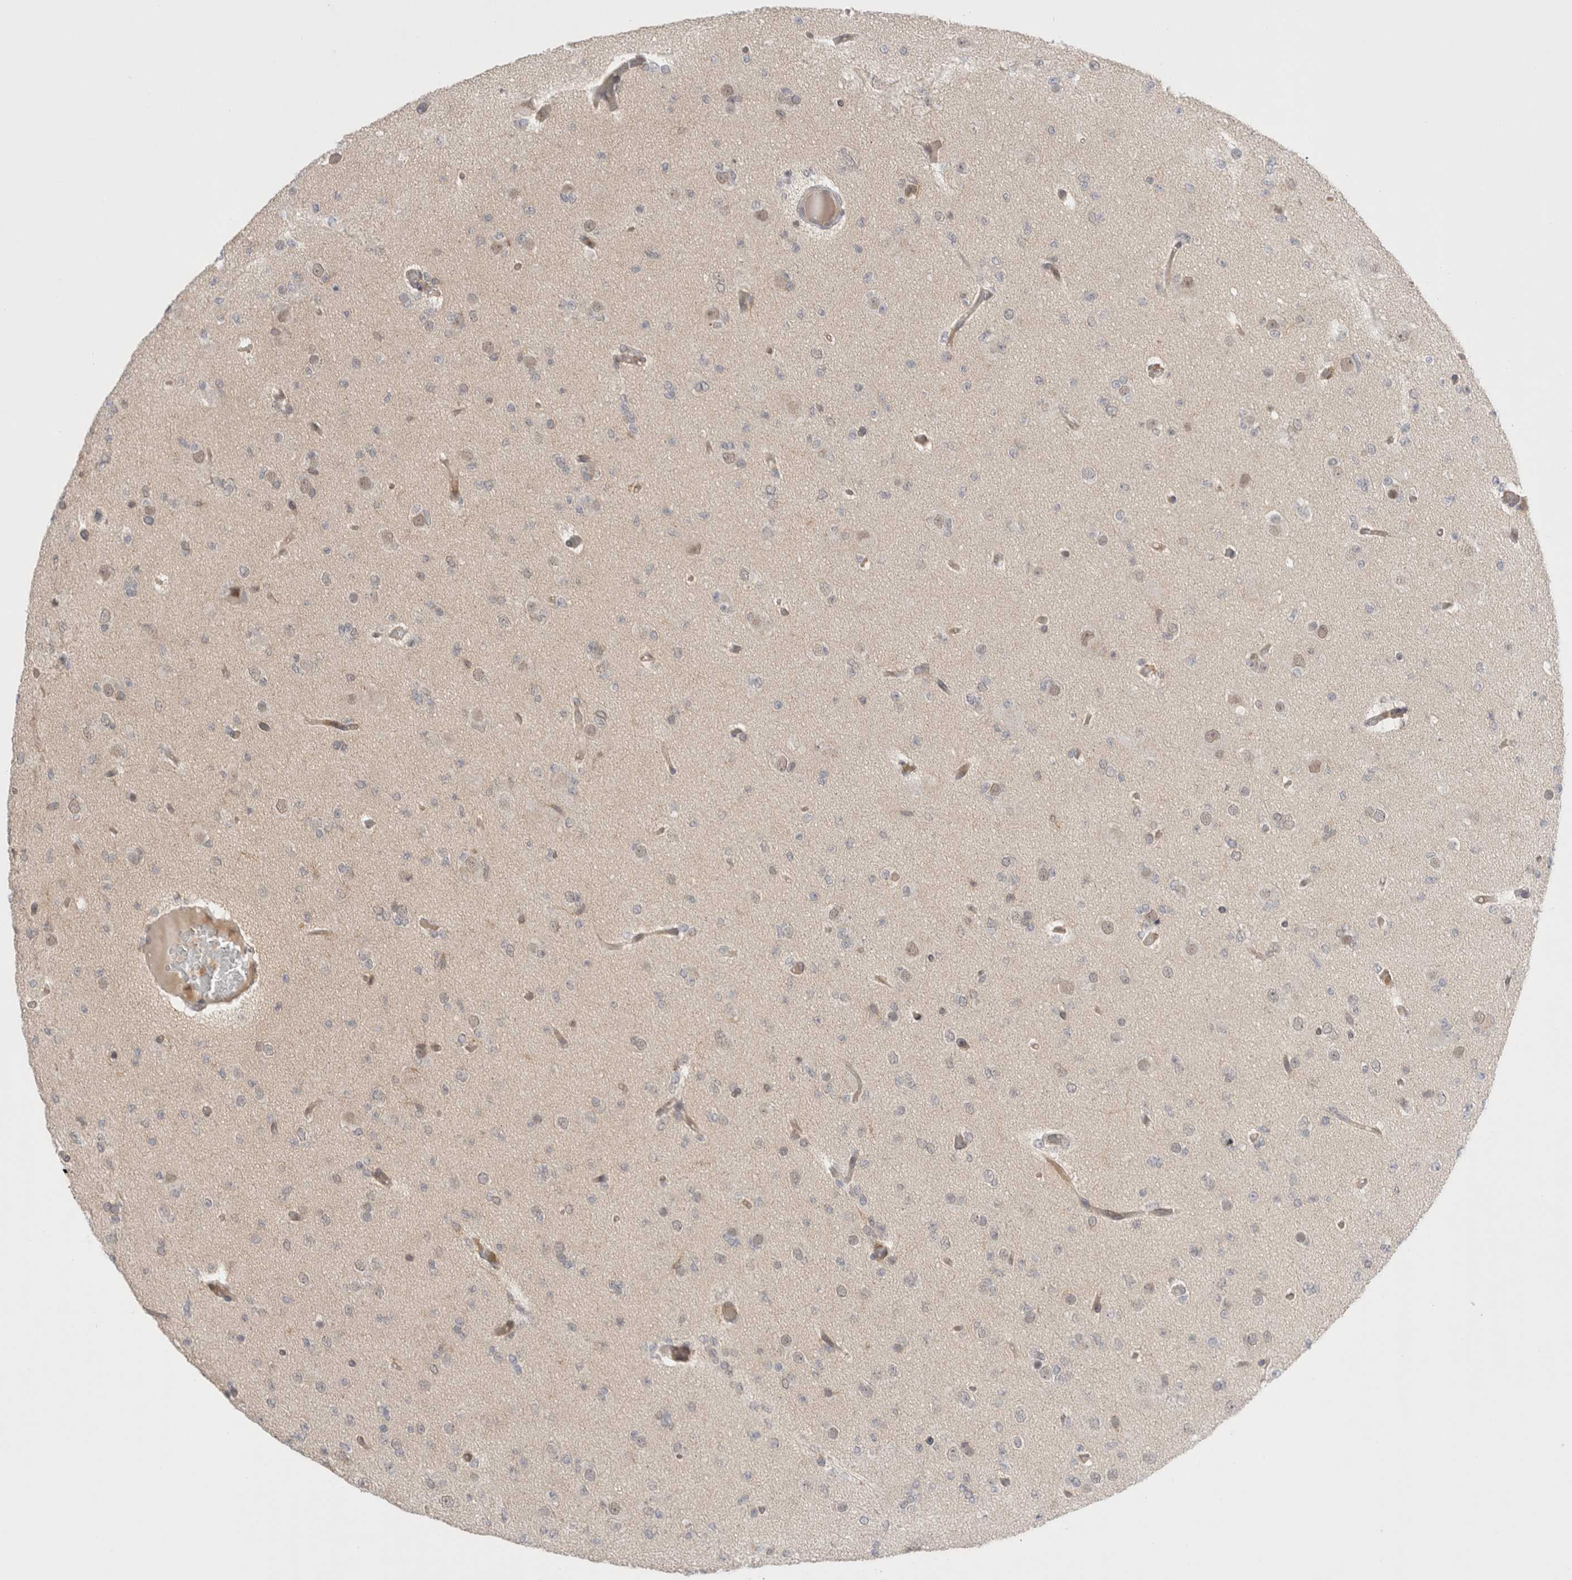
{"staining": {"intensity": "negative", "quantity": "none", "location": "none"}, "tissue": "glioma", "cell_type": "Tumor cells", "image_type": "cancer", "snomed": [{"axis": "morphology", "description": "Glioma, malignant, Low grade"}, {"axis": "topography", "description": "Brain"}], "caption": "High magnification brightfield microscopy of malignant low-grade glioma stained with DAB (3,3'-diaminobenzidine) (brown) and counterstained with hematoxylin (blue): tumor cells show no significant positivity.", "gene": "NFKB1", "patient": {"sex": "female", "age": 22}}